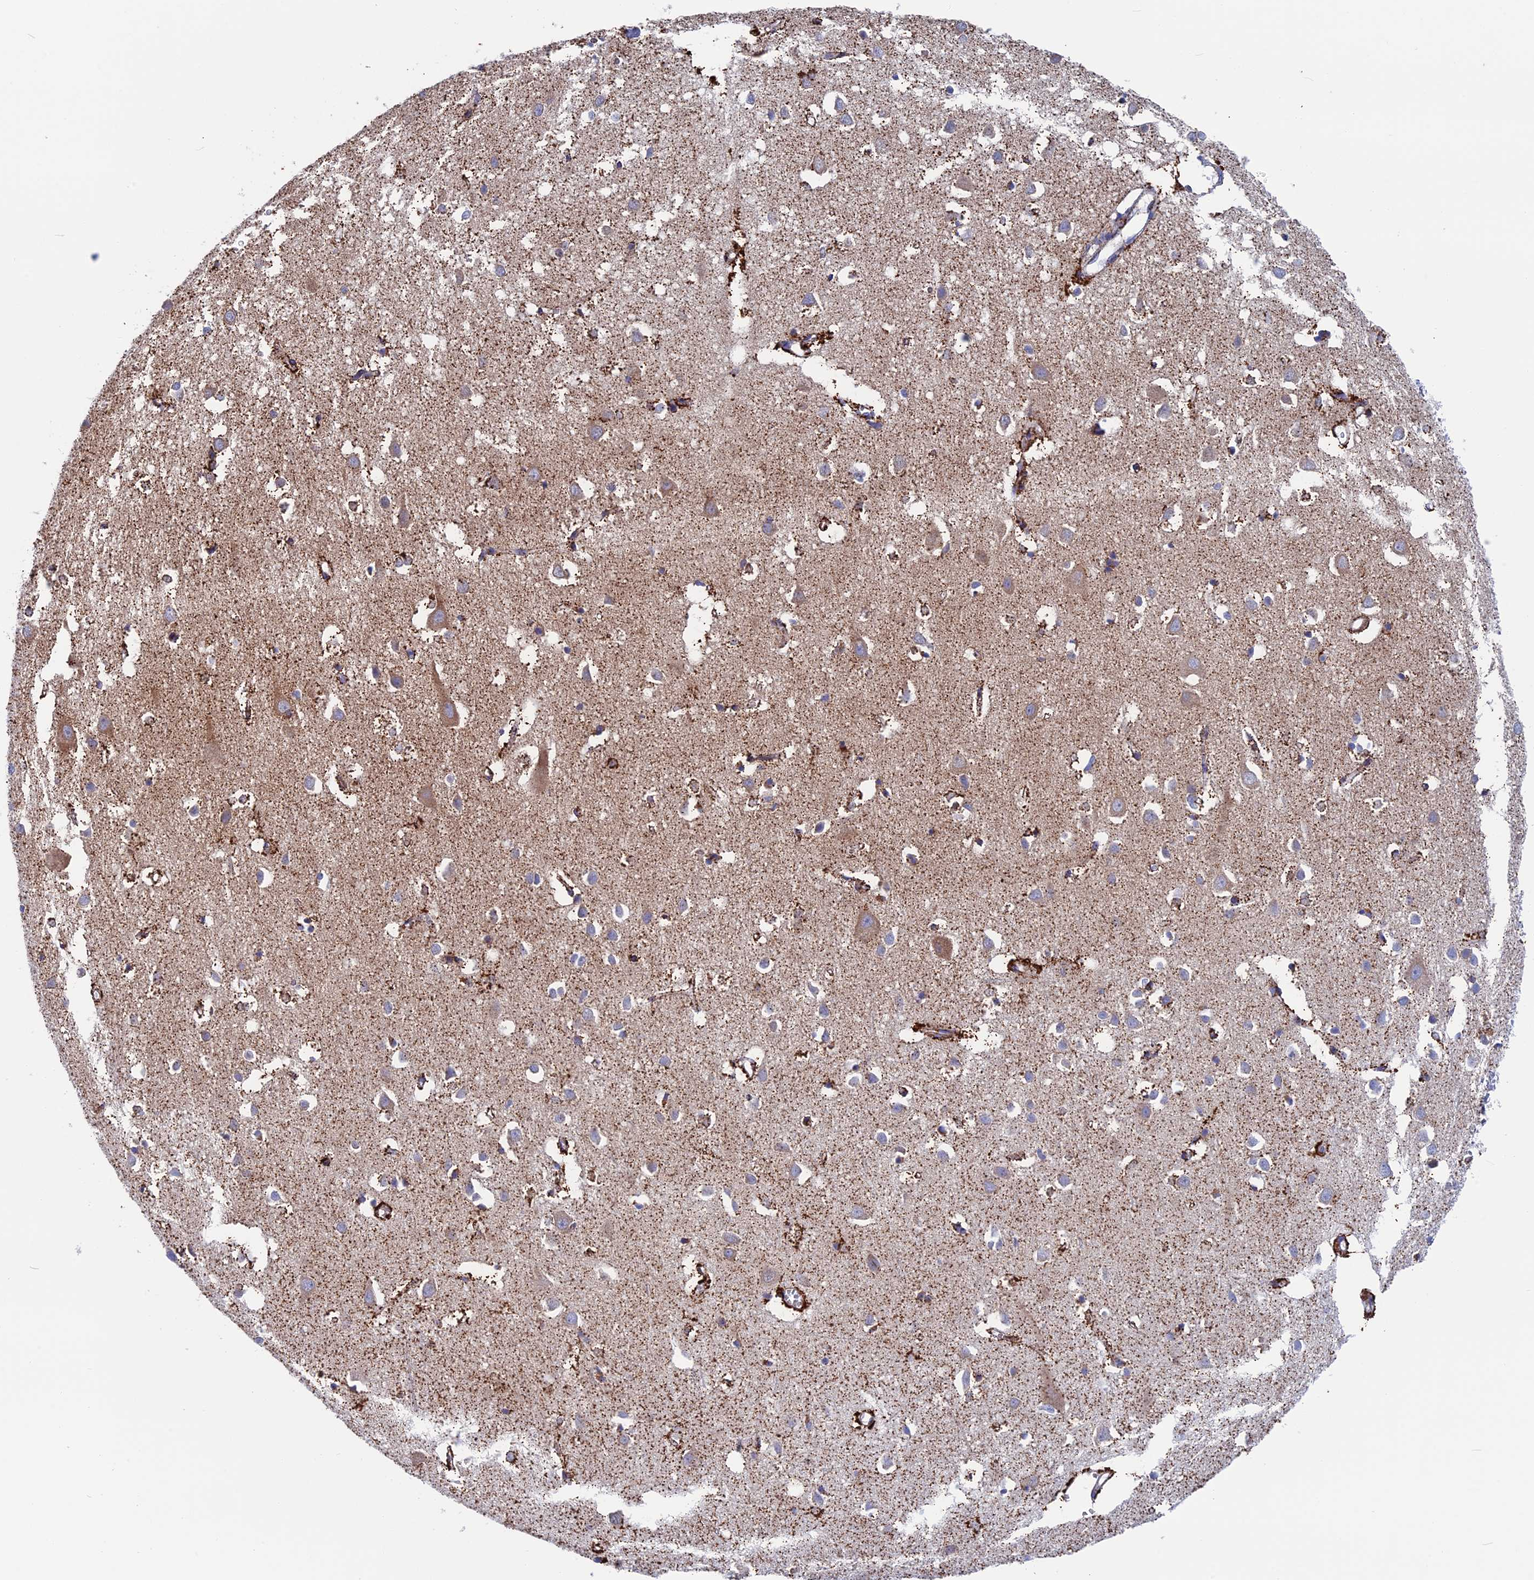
{"staining": {"intensity": "strong", "quantity": "<25%", "location": "cytoplasmic/membranous"}, "tissue": "cerebral cortex", "cell_type": "Endothelial cells", "image_type": "normal", "snomed": [{"axis": "morphology", "description": "Normal tissue, NOS"}, {"axis": "topography", "description": "Cerebral cortex"}], "caption": "Immunohistochemistry histopathology image of unremarkable human cerebral cortex stained for a protein (brown), which shows medium levels of strong cytoplasmic/membranous expression in about <25% of endothelial cells.", "gene": "WDR83", "patient": {"sex": "female", "age": 64}}